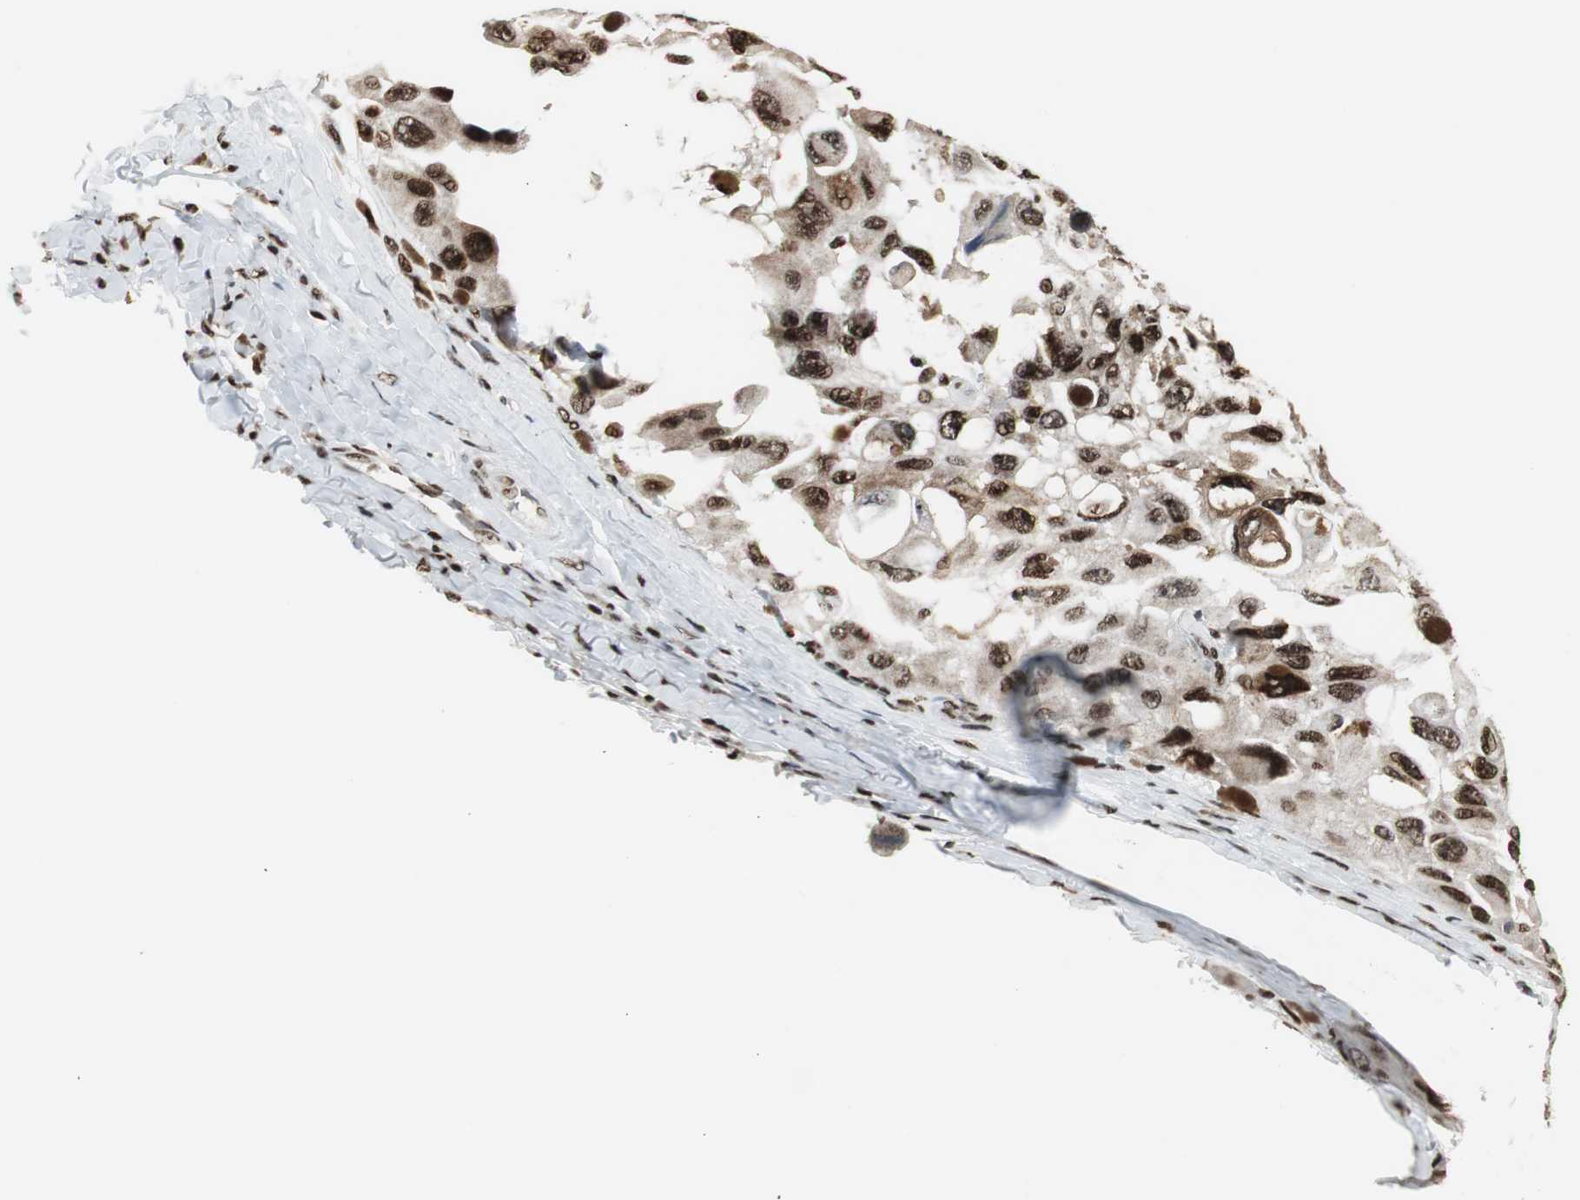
{"staining": {"intensity": "strong", "quantity": ">75%", "location": "nuclear"}, "tissue": "melanoma", "cell_type": "Tumor cells", "image_type": "cancer", "snomed": [{"axis": "morphology", "description": "Malignant melanoma, NOS"}, {"axis": "topography", "description": "Skin"}], "caption": "Tumor cells demonstrate high levels of strong nuclear expression in approximately >75% of cells in human malignant melanoma. The protein of interest is shown in brown color, while the nuclei are stained blue.", "gene": "PARN", "patient": {"sex": "female", "age": 73}}